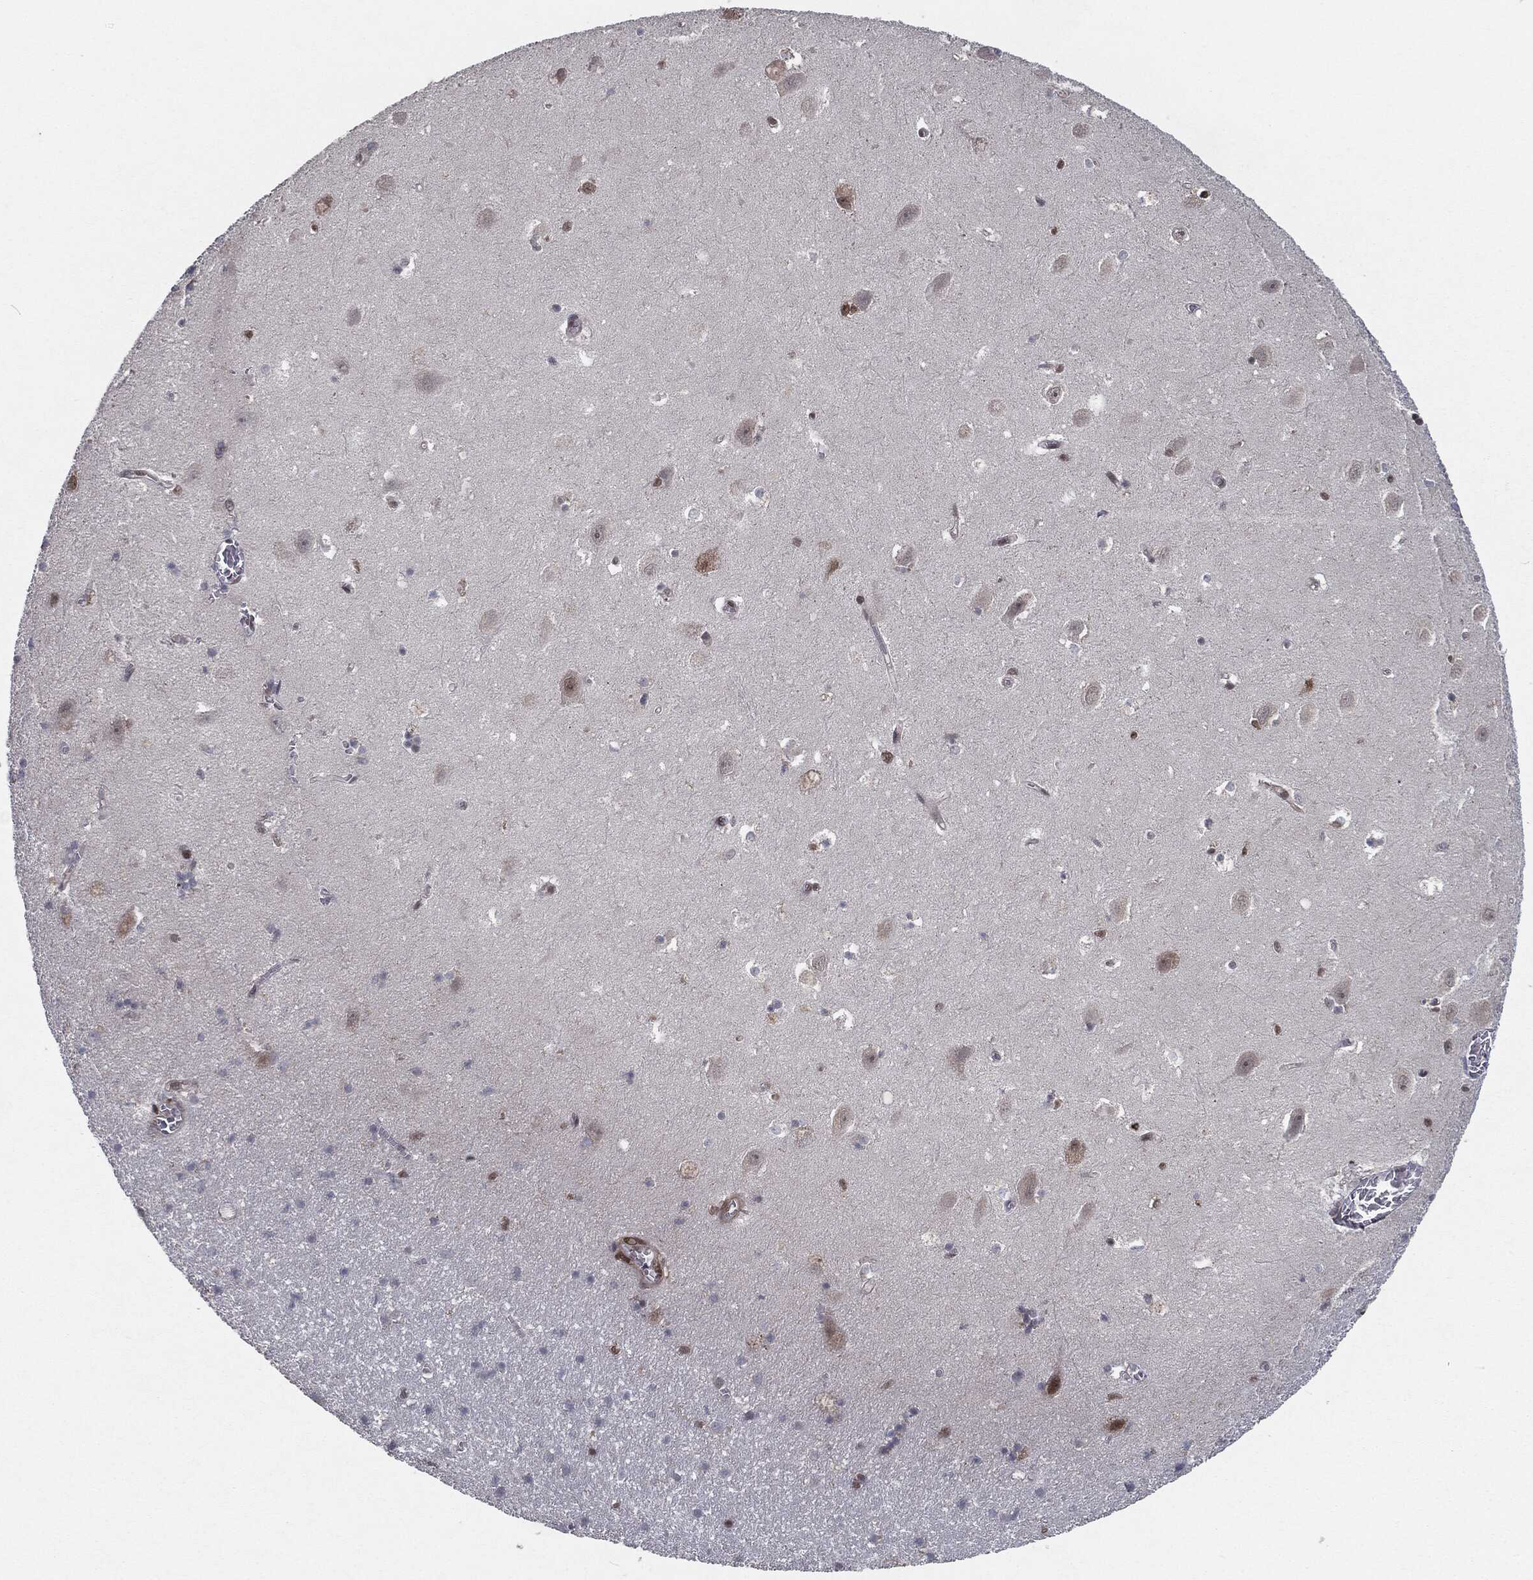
{"staining": {"intensity": "moderate", "quantity": "<25%", "location": "nuclear"}, "tissue": "hippocampus", "cell_type": "Glial cells", "image_type": "normal", "snomed": [{"axis": "morphology", "description": "Normal tissue, NOS"}, {"axis": "topography", "description": "Hippocampus"}], "caption": "Protein expression analysis of normal hippocampus shows moderate nuclear staining in about <25% of glial cells.", "gene": "CHCHD2", "patient": {"sex": "female", "age": 64}}